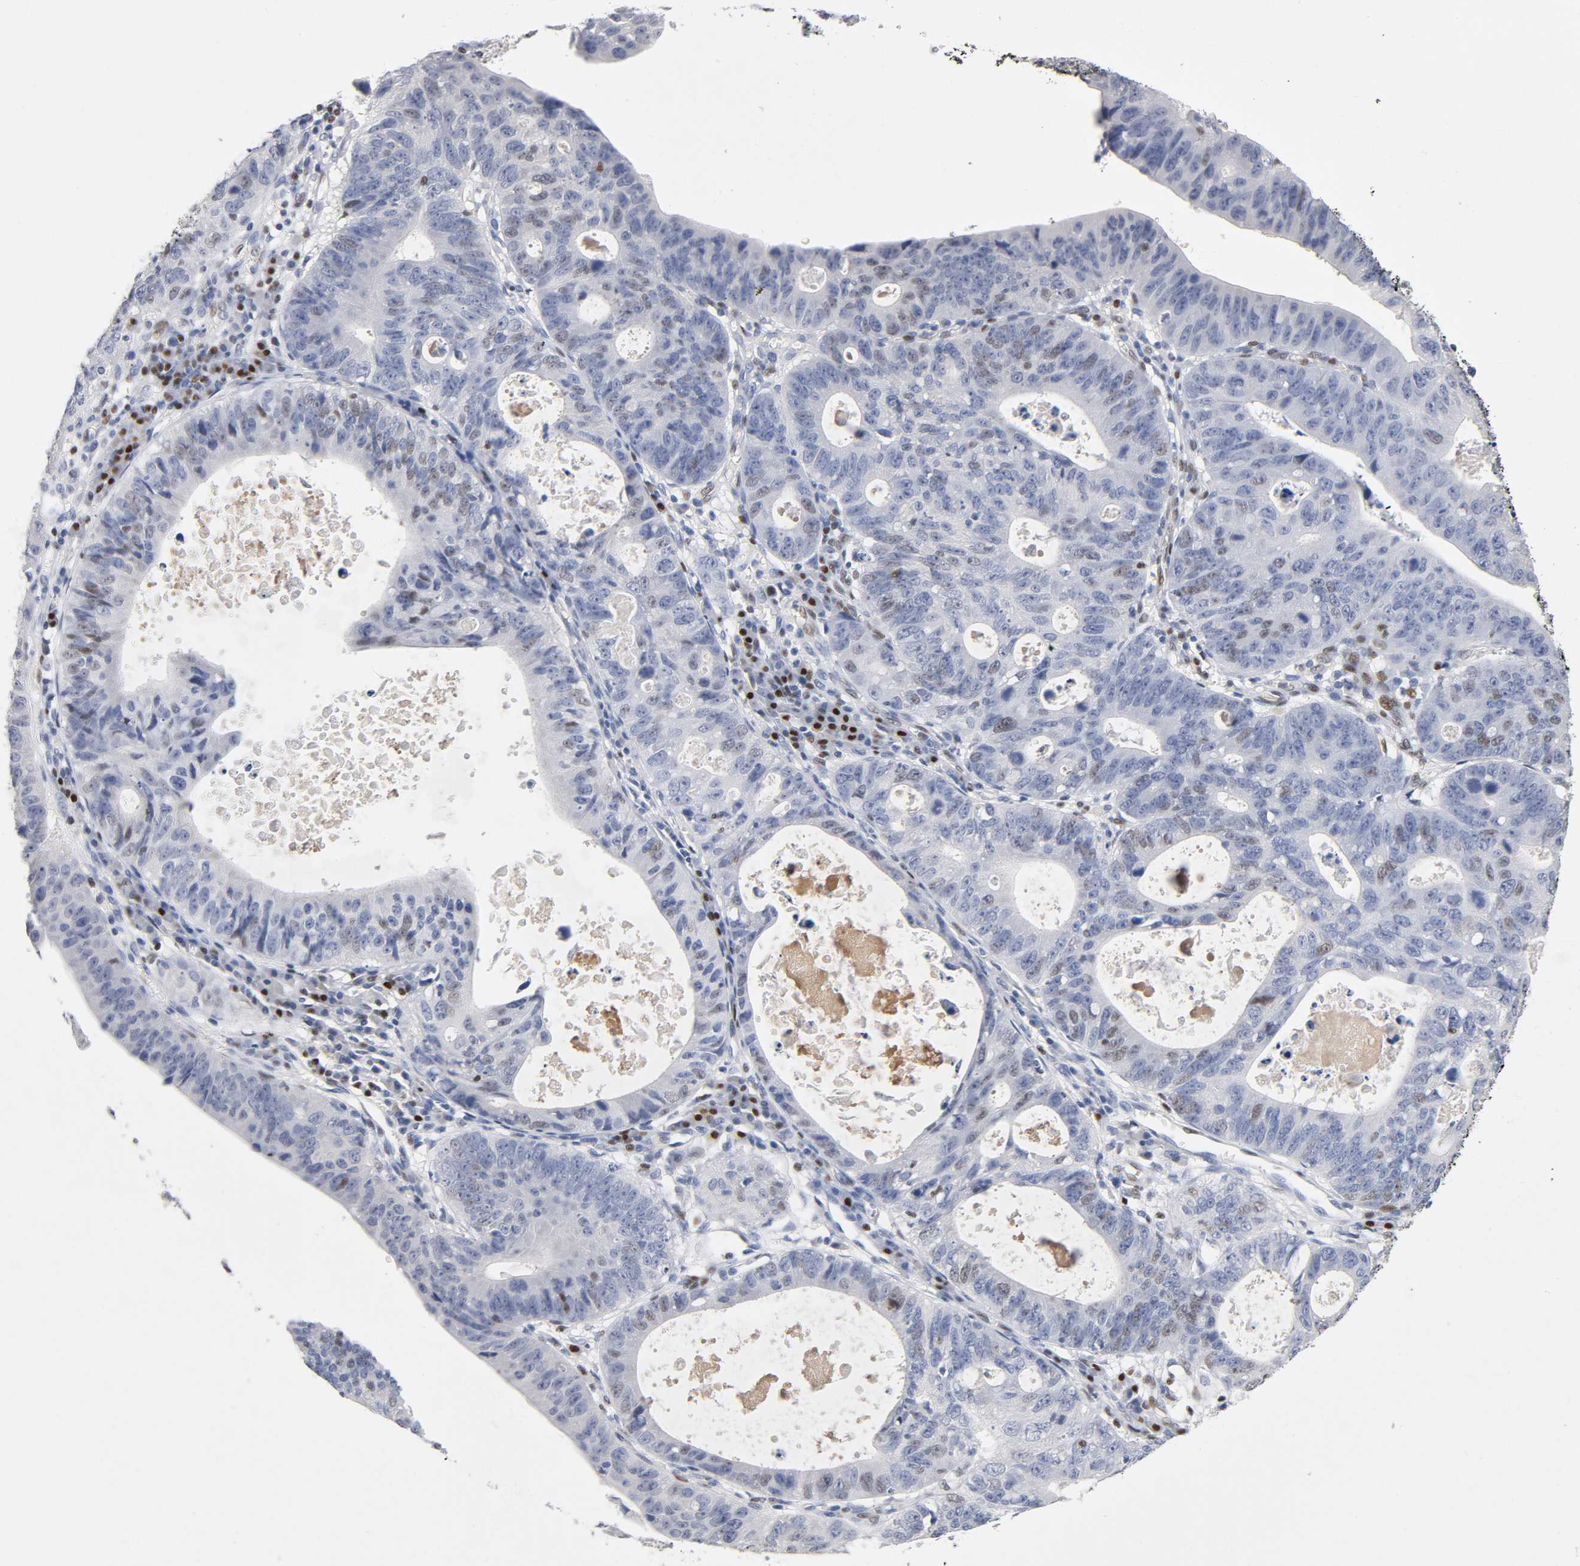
{"staining": {"intensity": "weak", "quantity": "<25%", "location": "nuclear"}, "tissue": "stomach cancer", "cell_type": "Tumor cells", "image_type": "cancer", "snomed": [{"axis": "morphology", "description": "Adenocarcinoma, NOS"}, {"axis": "topography", "description": "Stomach"}], "caption": "This is an immunohistochemistry (IHC) micrograph of human stomach adenocarcinoma. There is no staining in tumor cells.", "gene": "SP3", "patient": {"sex": "male", "age": 59}}